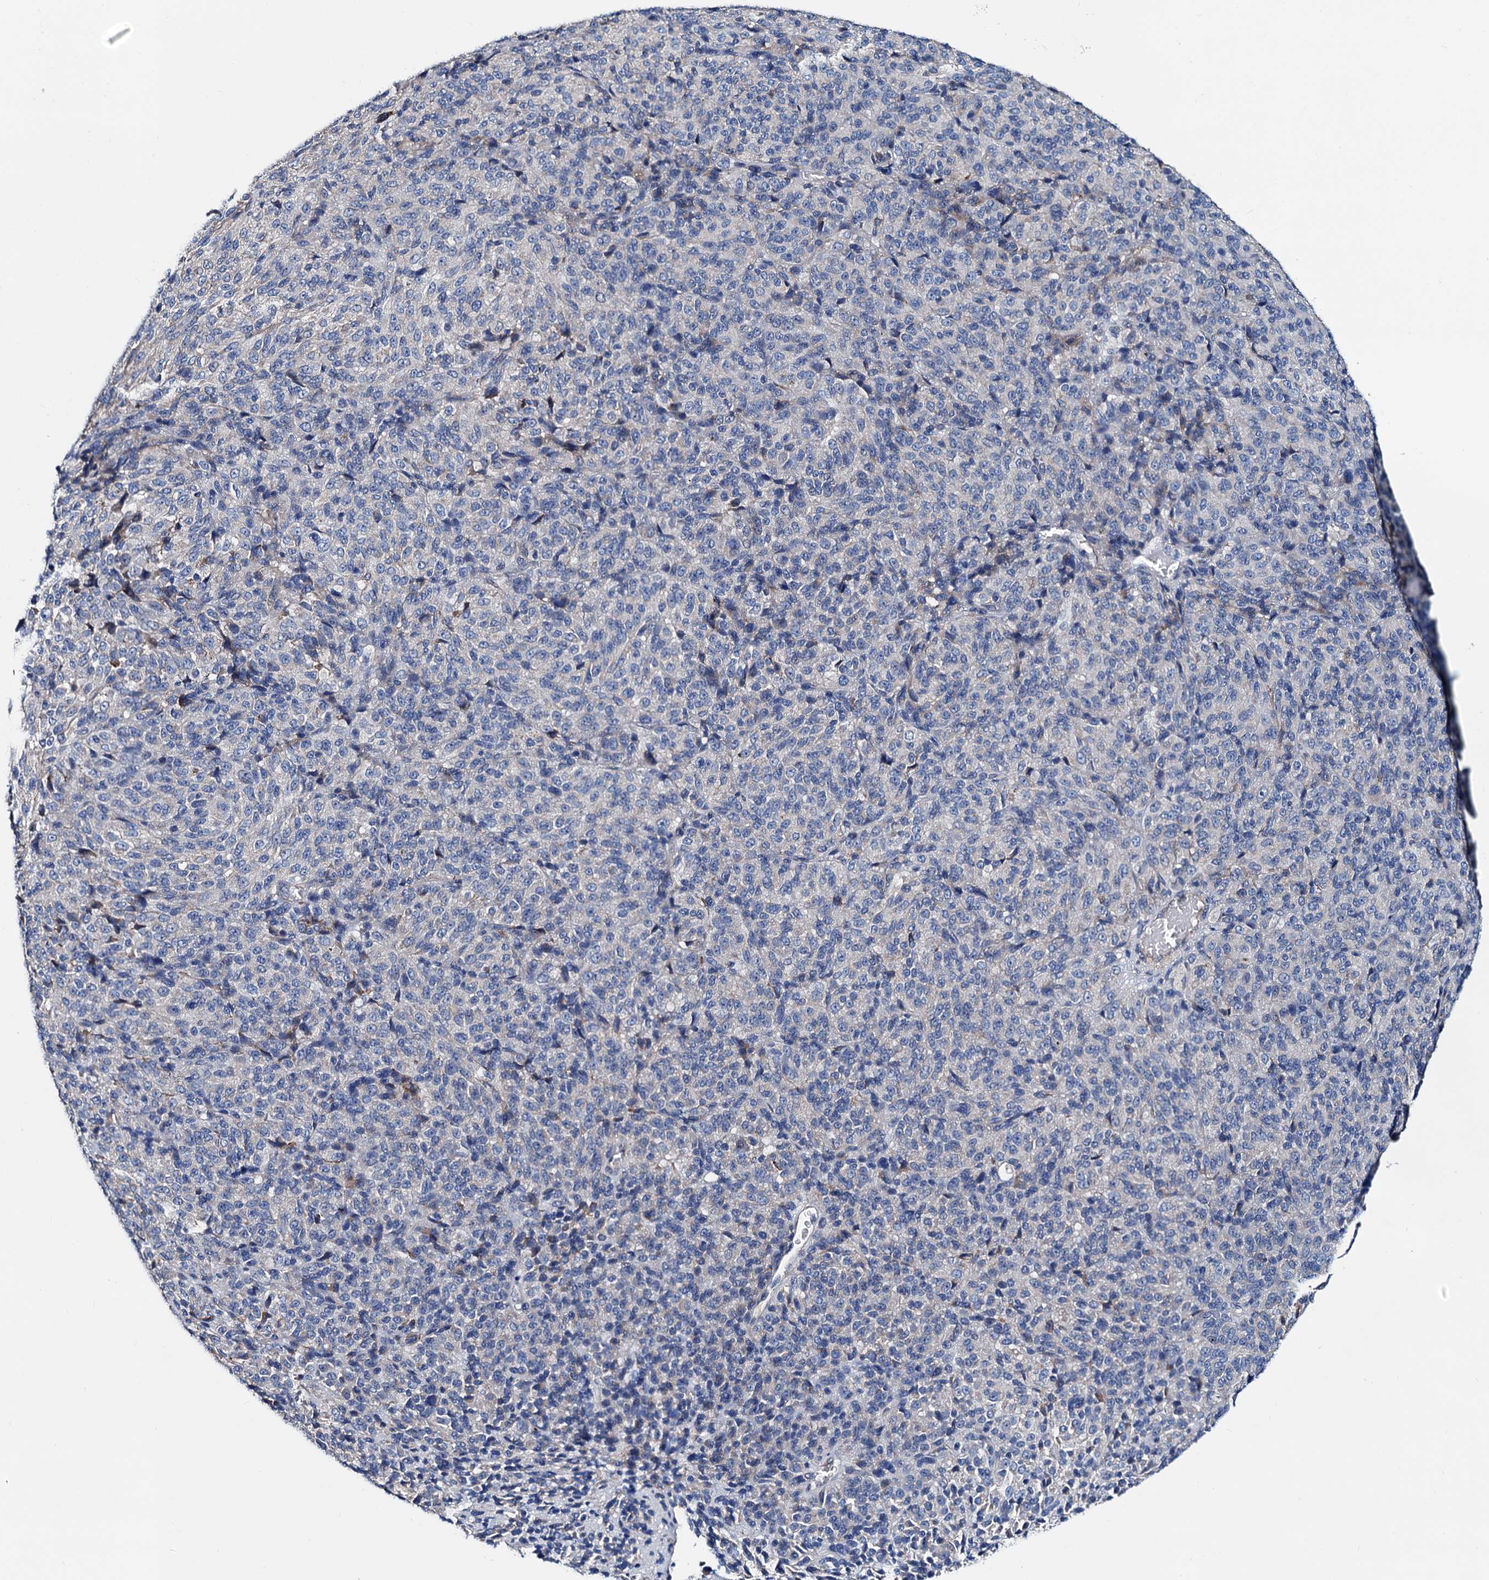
{"staining": {"intensity": "negative", "quantity": "none", "location": "none"}, "tissue": "melanoma", "cell_type": "Tumor cells", "image_type": "cancer", "snomed": [{"axis": "morphology", "description": "Malignant melanoma, Metastatic site"}, {"axis": "topography", "description": "Brain"}], "caption": "Human melanoma stained for a protein using immunohistochemistry (IHC) demonstrates no staining in tumor cells.", "gene": "GCOM1", "patient": {"sex": "female", "age": 56}}